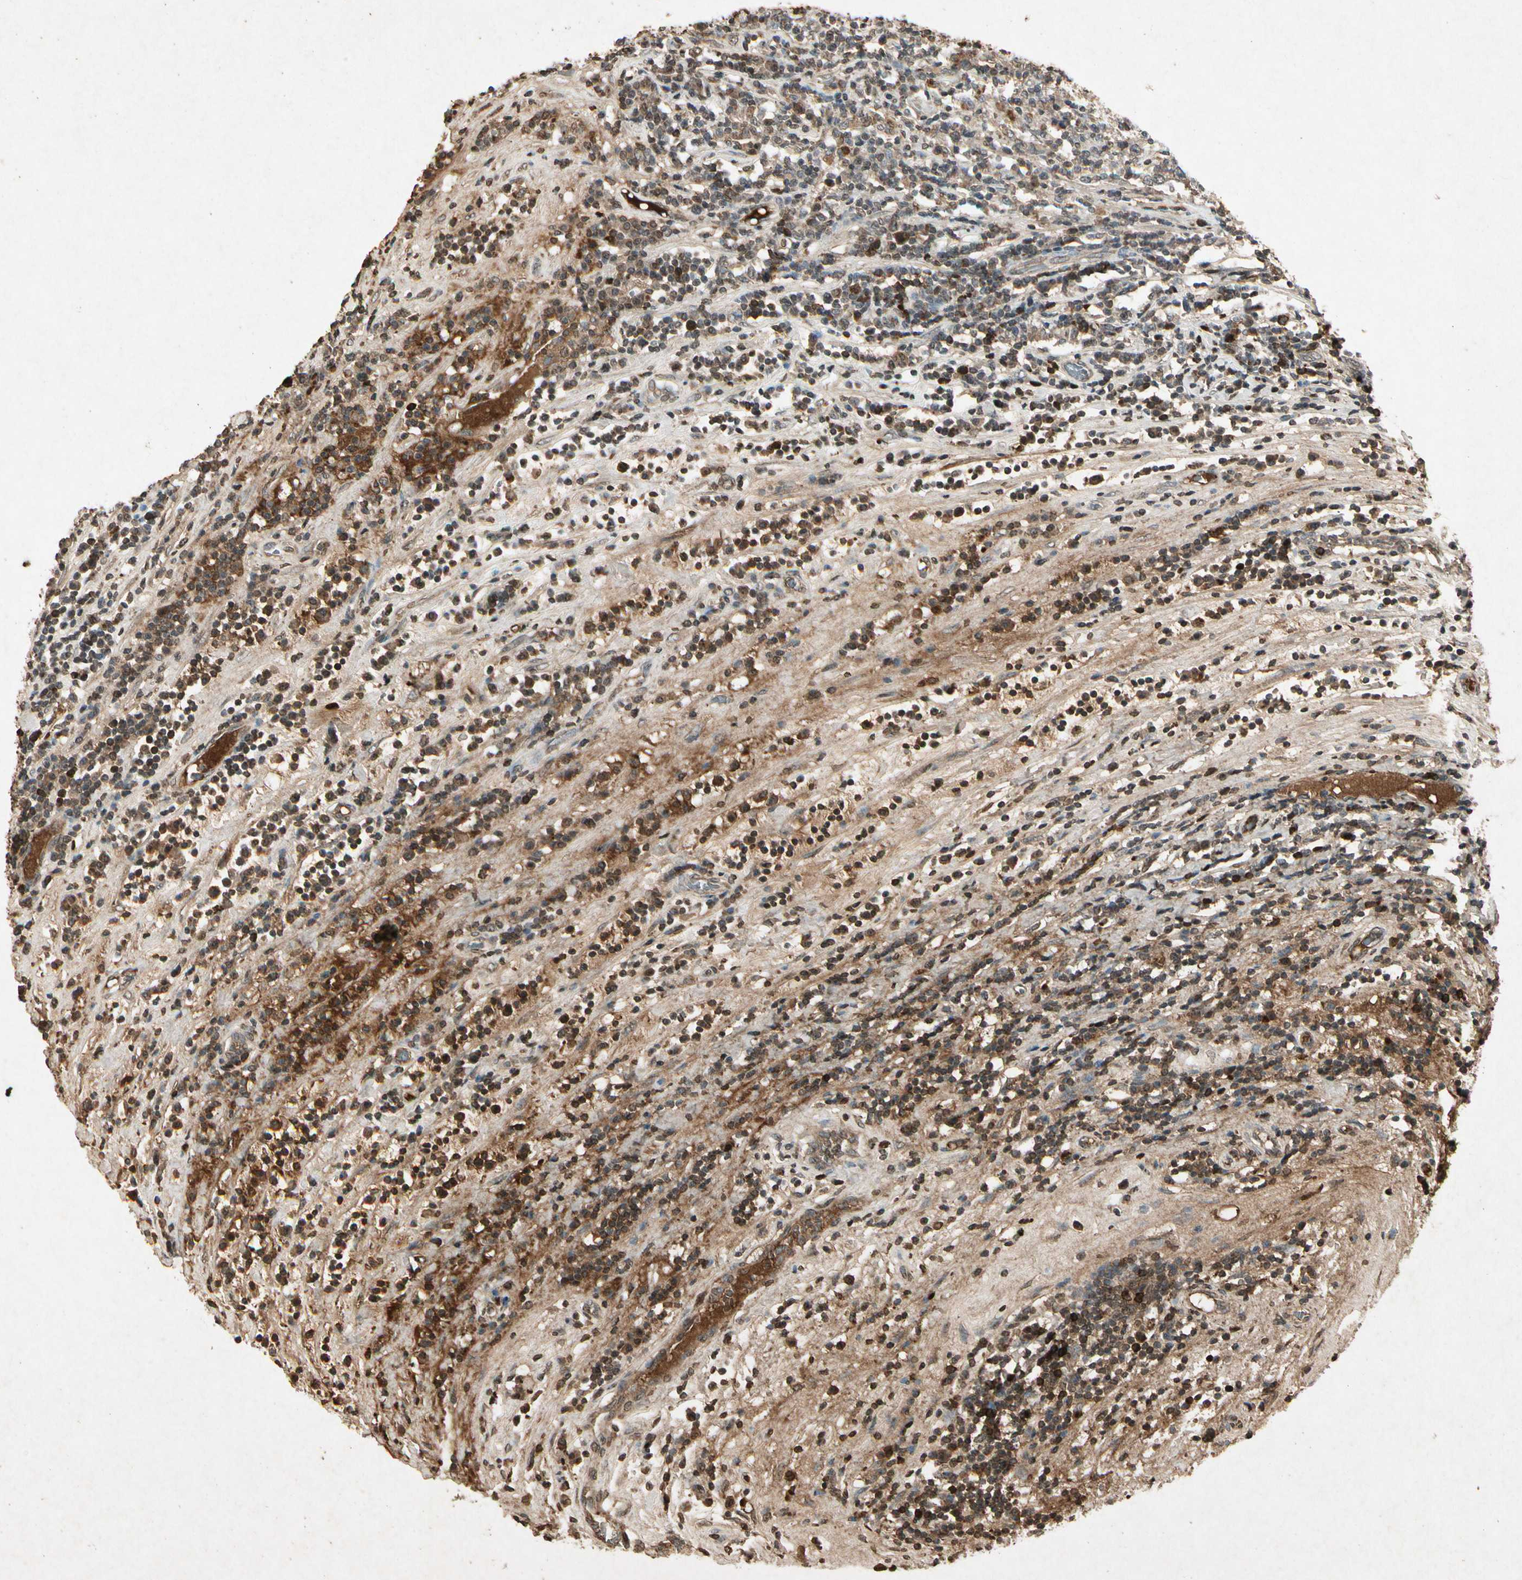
{"staining": {"intensity": "moderate", "quantity": "25%-75%", "location": "cytoplasmic/membranous"}, "tissue": "testis cancer", "cell_type": "Tumor cells", "image_type": "cancer", "snomed": [{"axis": "morphology", "description": "Seminoma, NOS"}, {"axis": "topography", "description": "Testis"}], "caption": "An image of seminoma (testis) stained for a protein reveals moderate cytoplasmic/membranous brown staining in tumor cells.", "gene": "GC", "patient": {"sex": "male", "age": 43}}